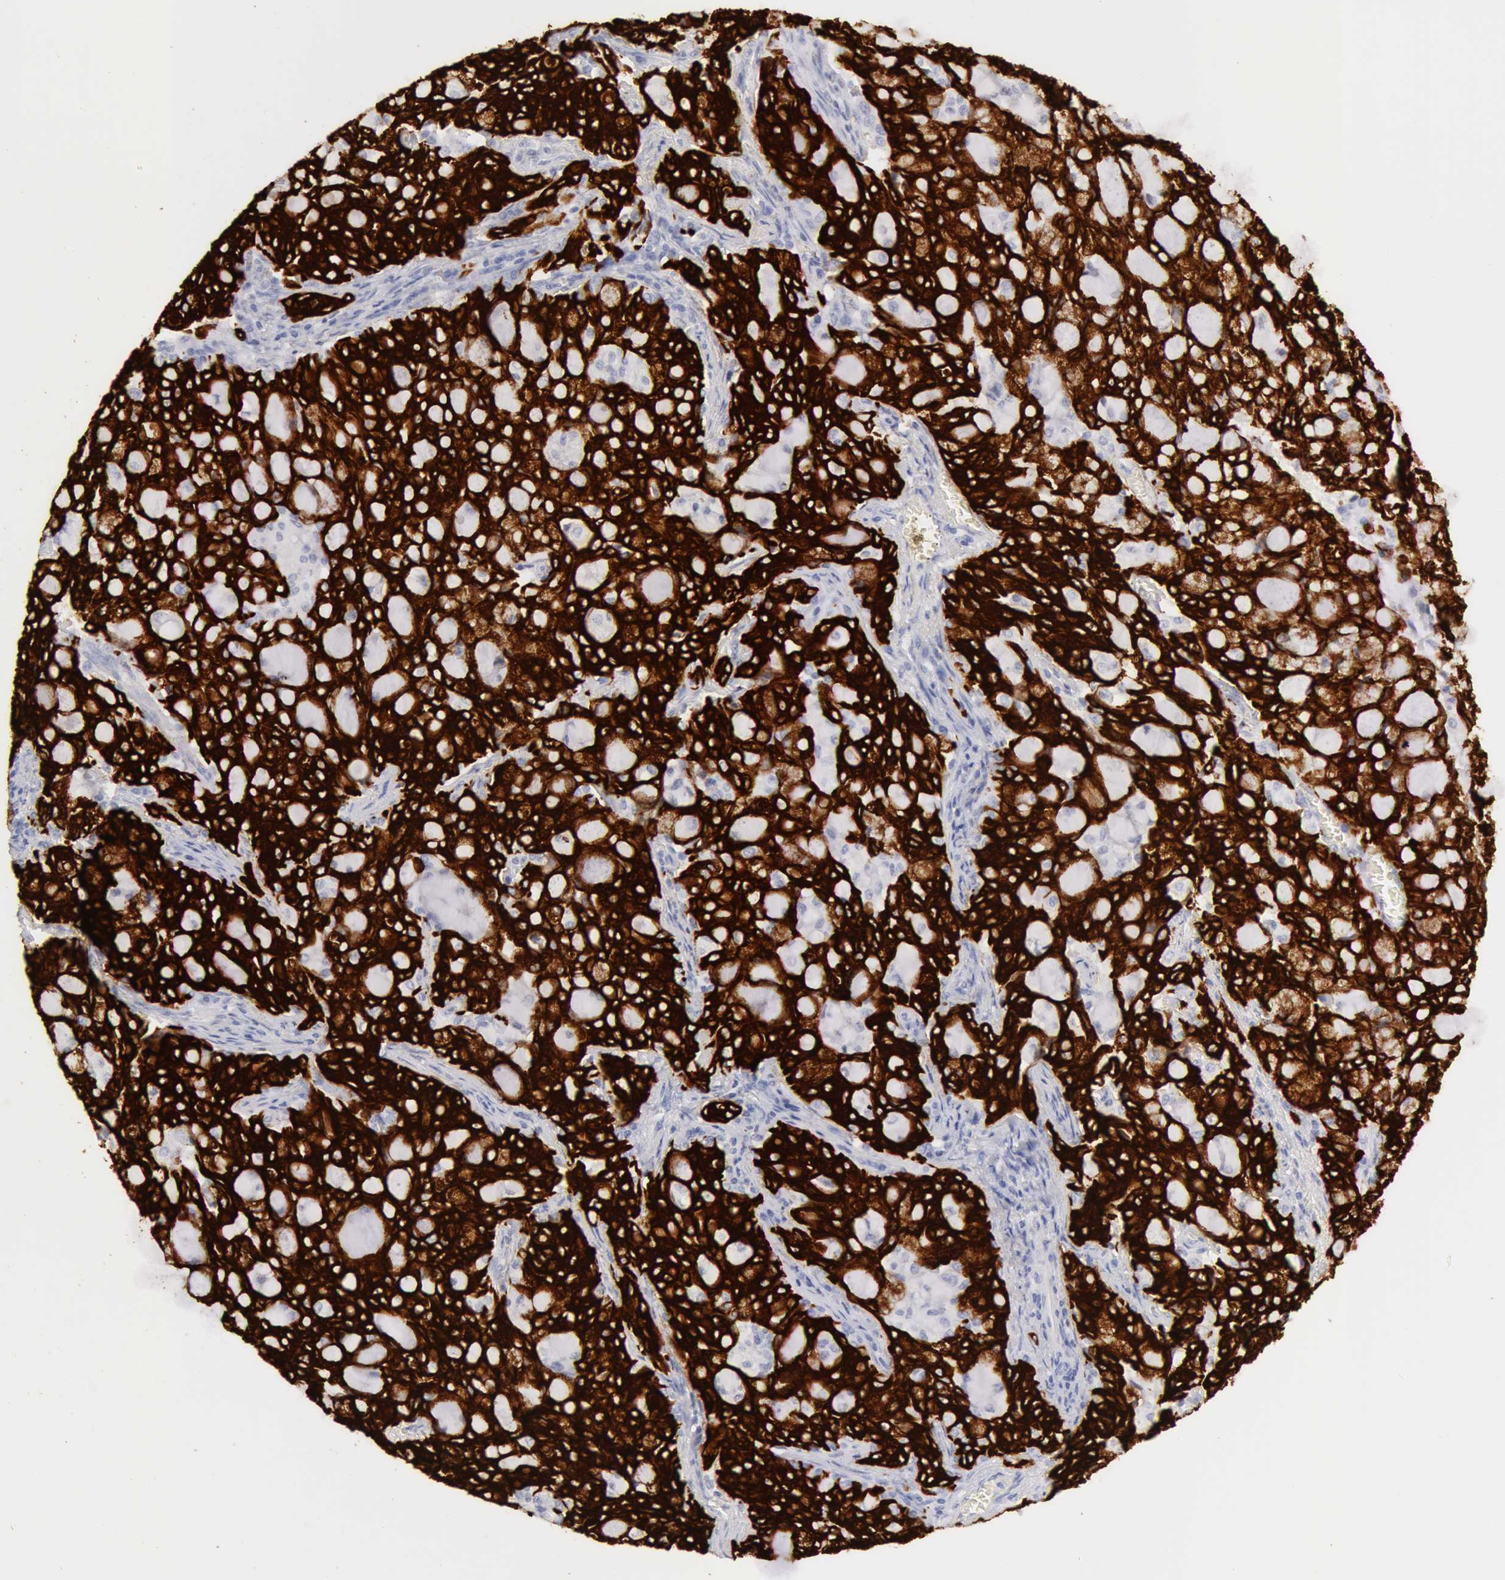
{"staining": {"intensity": "strong", "quantity": ">75%", "location": "cytoplasmic/membranous"}, "tissue": "lung cancer", "cell_type": "Tumor cells", "image_type": "cancer", "snomed": [{"axis": "morphology", "description": "Adenocarcinoma, NOS"}, {"axis": "topography", "description": "Lung"}], "caption": "The micrograph exhibits immunohistochemical staining of lung cancer (adenocarcinoma). There is strong cytoplasmic/membranous staining is appreciated in about >75% of tumor cells.", "gene": "KRT8", "patient": {"sex": "female", "age": 44}}